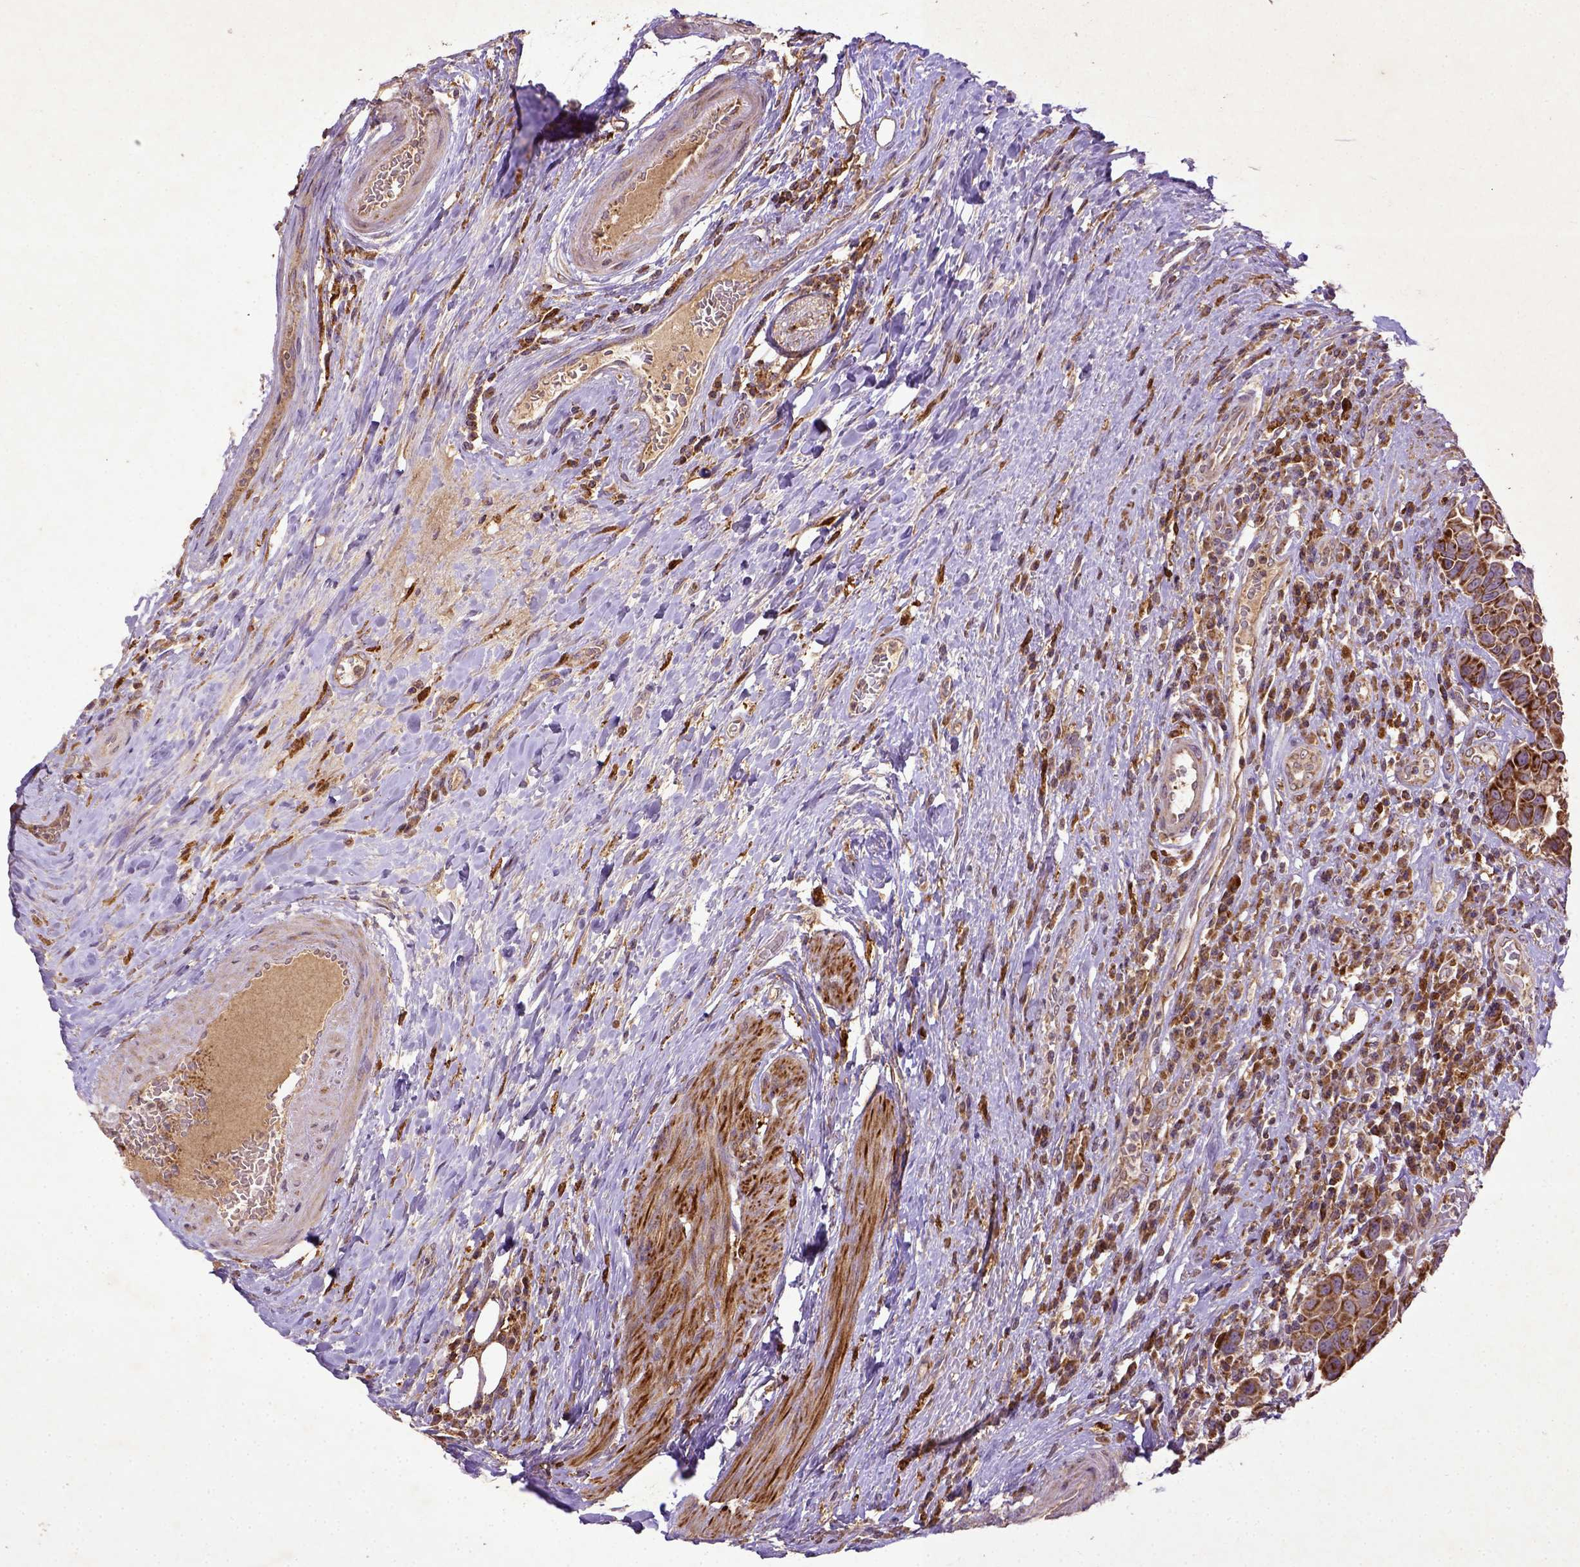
{"staining": {"intensity": "strong", "quantity": ">75%", "location": "cytoplasmic/membranous"}, "tissue": "urothelial cancer", "cell_type": "Tumor cells", "image_type": "cancer", "snomed": [{"axis": "morphology", "description": "Urothelial carcinoma, High grade"}, {"axis": "topography", "description": "Urinary bladder"}], "caption": "Immunohistochemical staining of urothelial cancer shows high levels of strong cytoplasmic/membranous protein staining in approximately >75% of tumor cells.", "gene": "MT-CO1", "patient": {"sex": "female", "age": 70}}